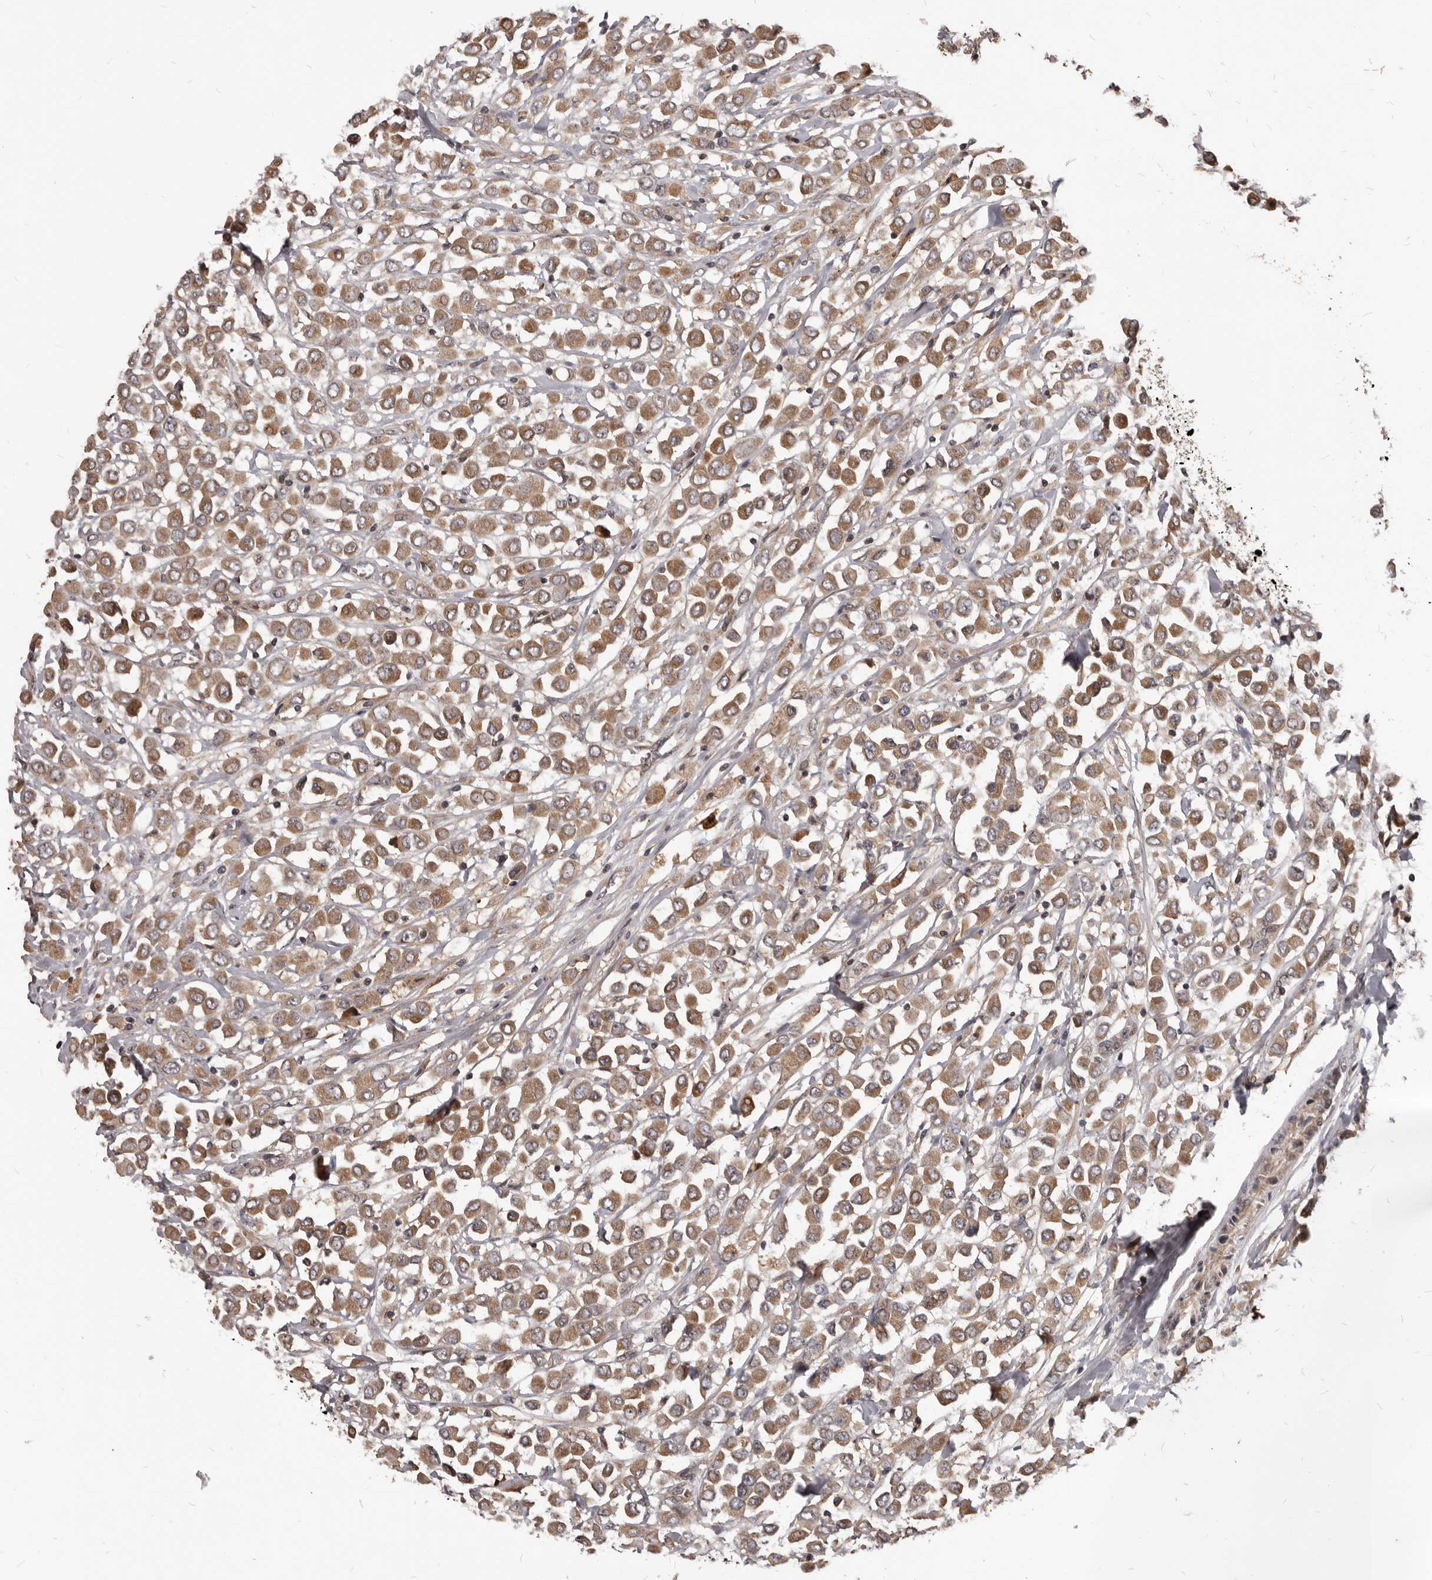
{"staining": {"intensity": "moderate", "quantity": ">75%", "location": "cytoplasmic/membranous"}, "tissue": "breast cancer", "cell_type": "Tumor cells", "image_type": "cancer", "snomed": [{"axis": "morphology", "description": "Duct carcinoma"}, {"axis": "topography", "description": "Breast"}], "caption": "Invasive ductal carcinoma (breast) stained with a brown dye shows moderate cytoplasmic/membranous positive staining in about >75% of tumor cells.", "gene": "GABPB2", "patient": {"sex": "female", "age": 61}}